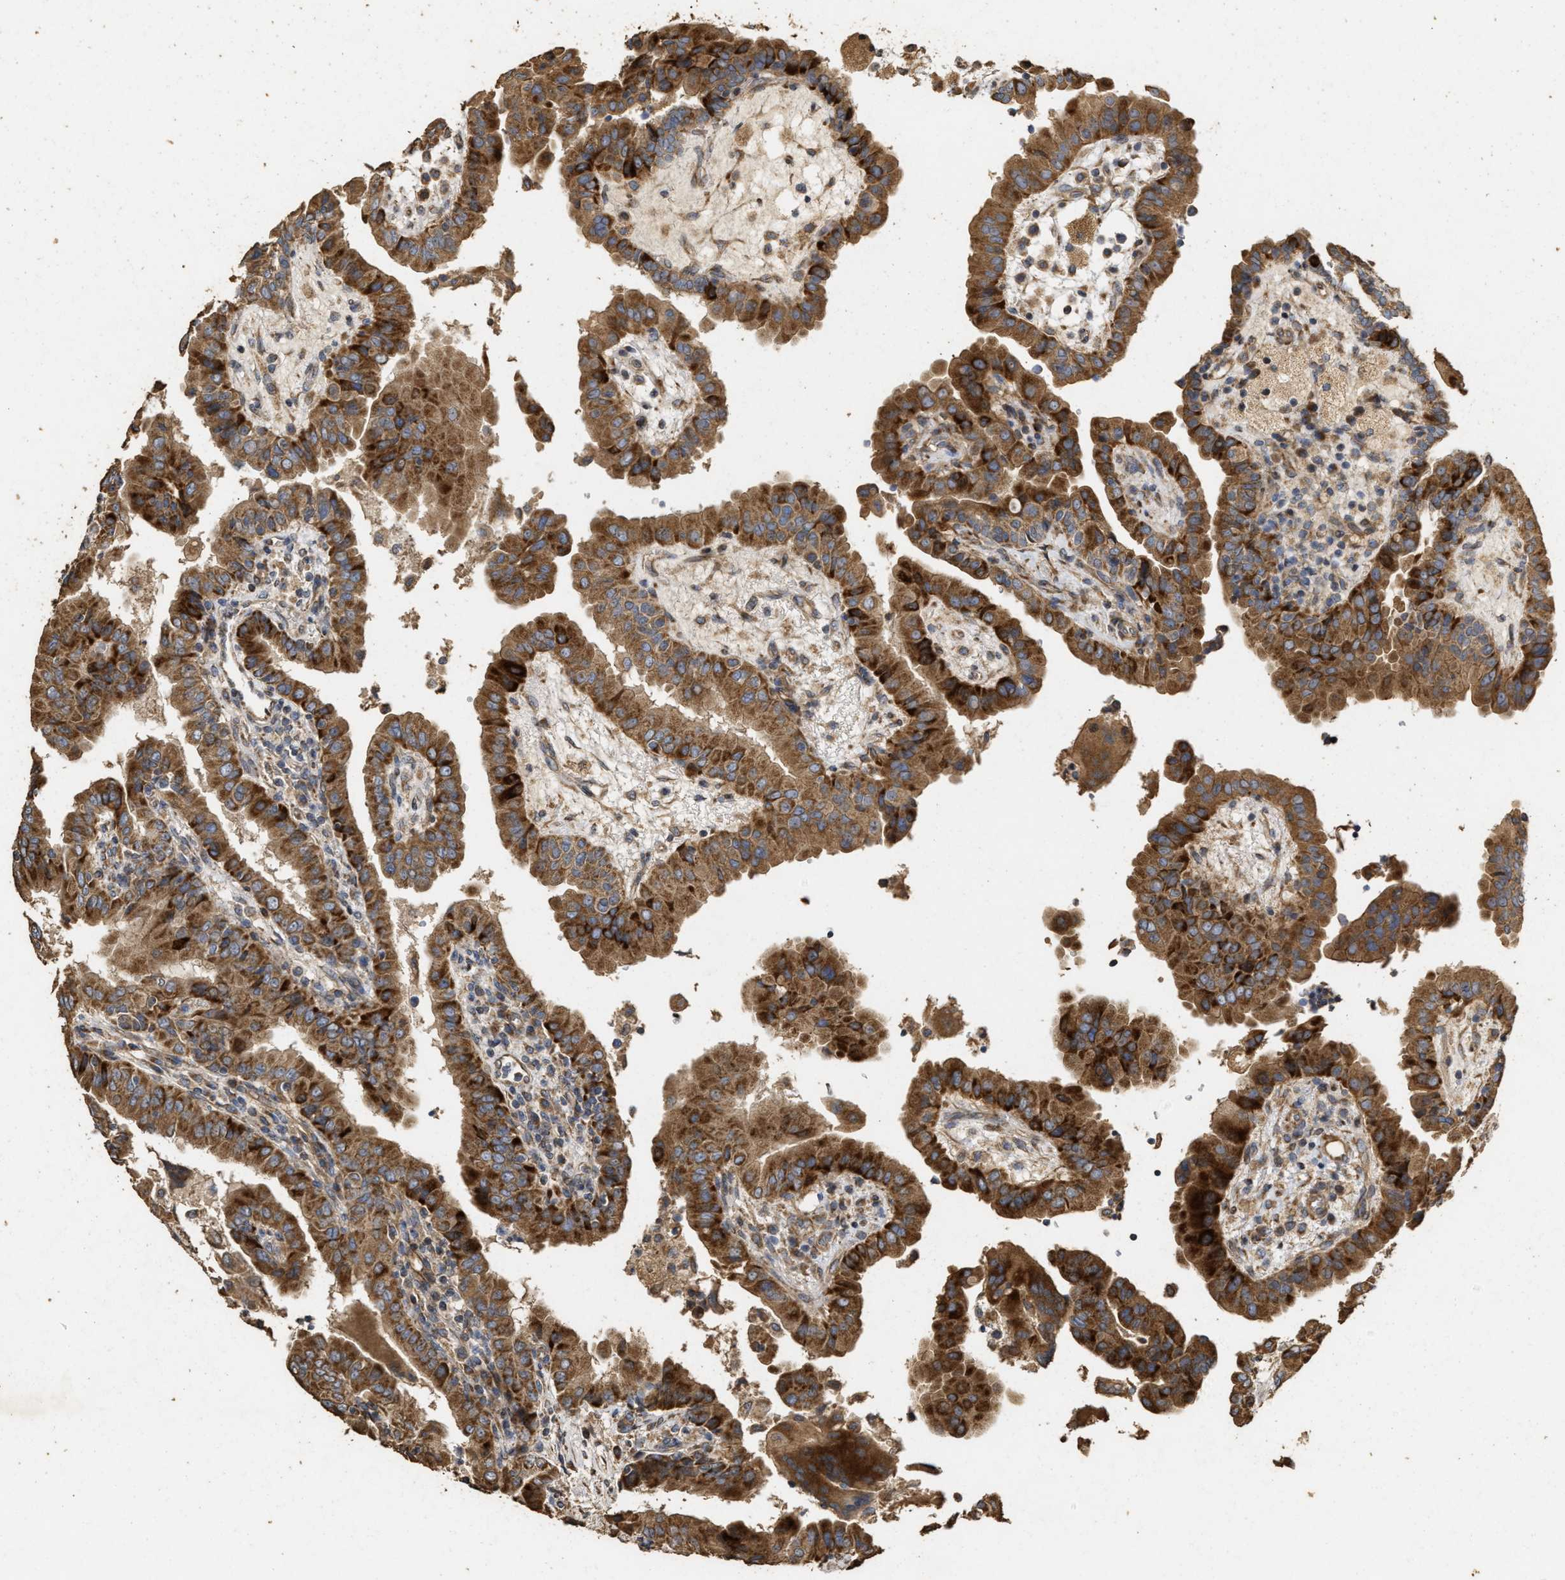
{"staining": {"intensity": "moderate", "quantity": ">75%", "location": "cytoplasmic/membranous"}, "tissue": "thyroid cancer", "cell_type": "Tumor cells", "image_type": "cancer", "snomed": [{"axis": "morphology", "description": "Papillary adenocarcinoma, NOS"}, {"axis": "topography", "description": "Thyroid gland"}], "caption": "DAB immunohistochemical staining of thyroid papillary adenocarcinoma shows moderate cytoplasmic/membranous protein positivity in about >75% of tumor cells.", "gene": "NAV1", "patient": {"sex": "male", "age": 33}}